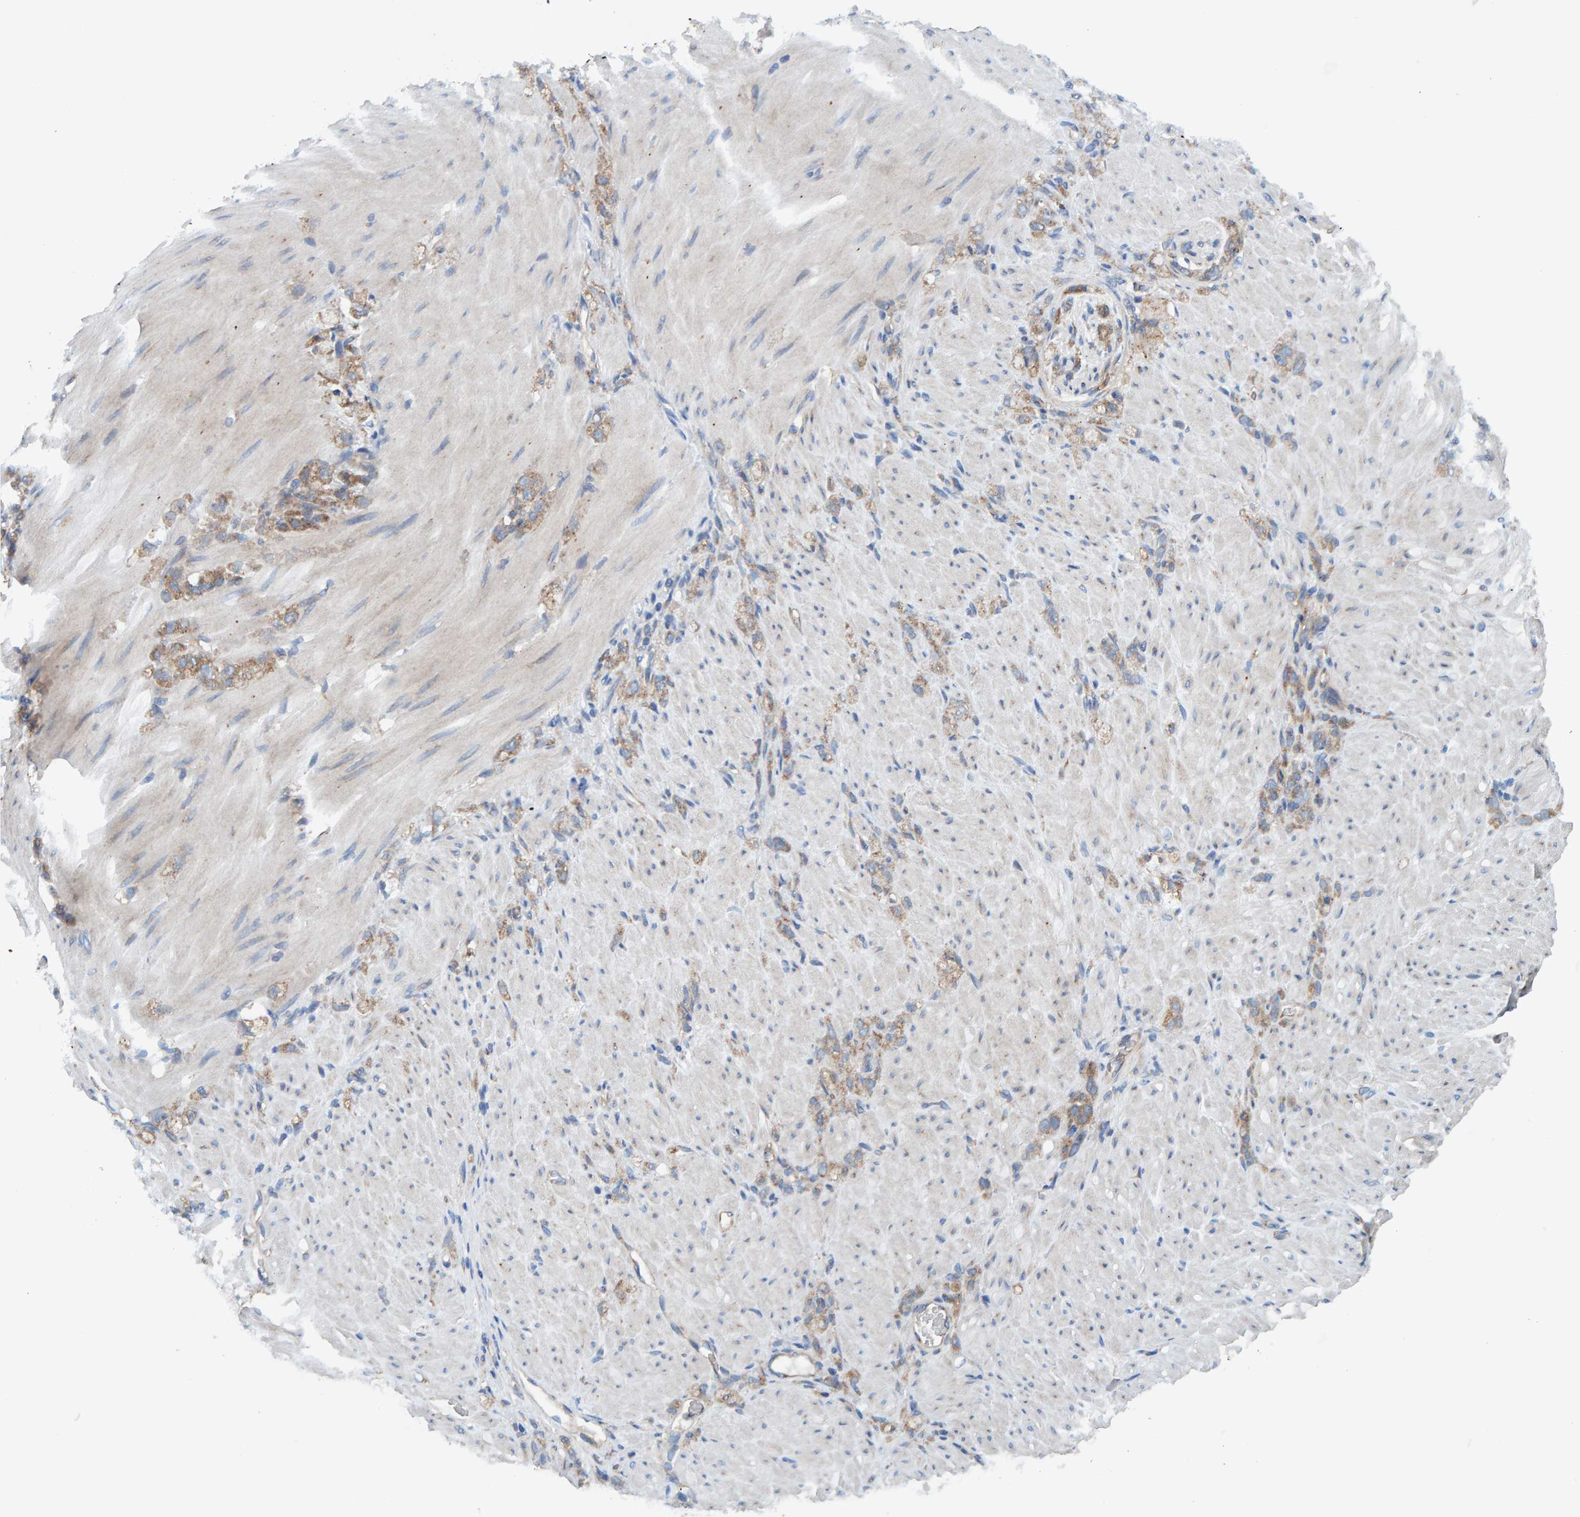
{"staining": {"intensity": "weak", "quantity": ">75%", "location": "cytoplasmic/membranous"}, "tissue": "stomach cancer", "cell_type": "Tumor cells", "image_type": "cancer", "snomed": [{"axis": "morphology", "description": "Normal tissue, NOS"}, {"axis": "morphology", "description": "Adenocarcinoma, NOS"}, {"axis": "topography", "description": "Stomach"}], "caption": "Weak cytoplasmic/membranous protein expression is present in approximately >75% of tumor cells in stomach cancer. (Brightfield microscopy of DAB IHC at high magnification).", "gene": "MKLN1", "patient": {"sex": "male", "age": 82}}